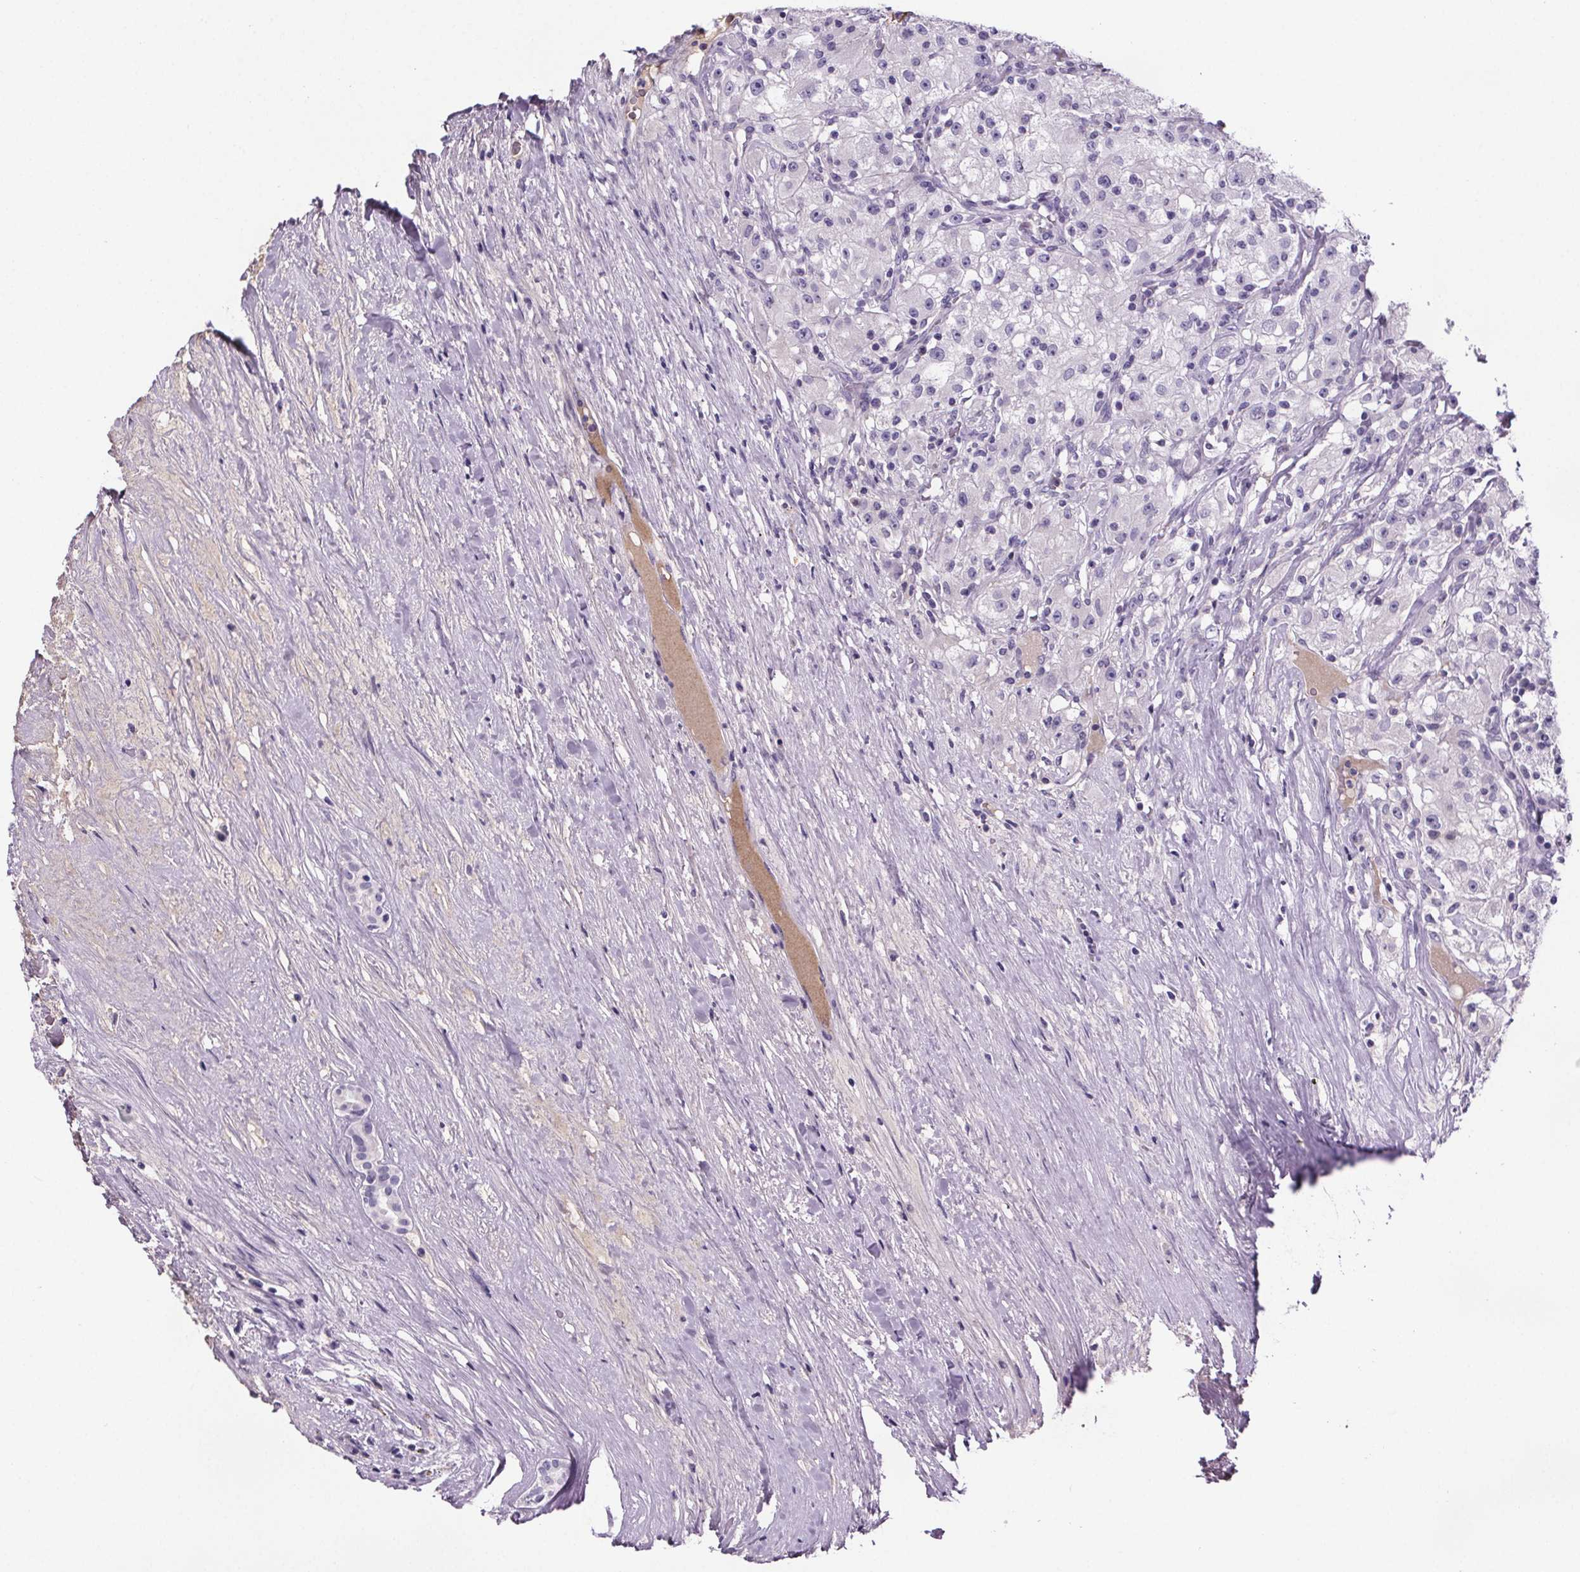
{"staining": {"intensity": "negative", "quantity": "none", "location": "none"}, "tissue": "renal cancer", "cell_type": "Tumor cells", "image_type": "cancer", "snomed": [{"axis": "morphology", "description": "Adenocarcinoma, NOS"}, {"axis": "topography", "description": "Kidney"}], "caption": "The immunohistochemistry micrograph has no significant expression in tumor cells of renal cancer (adenocarcinoma) tissue.", "gene": "CUBN", "patient": {"sex": "female", "age": 67}}